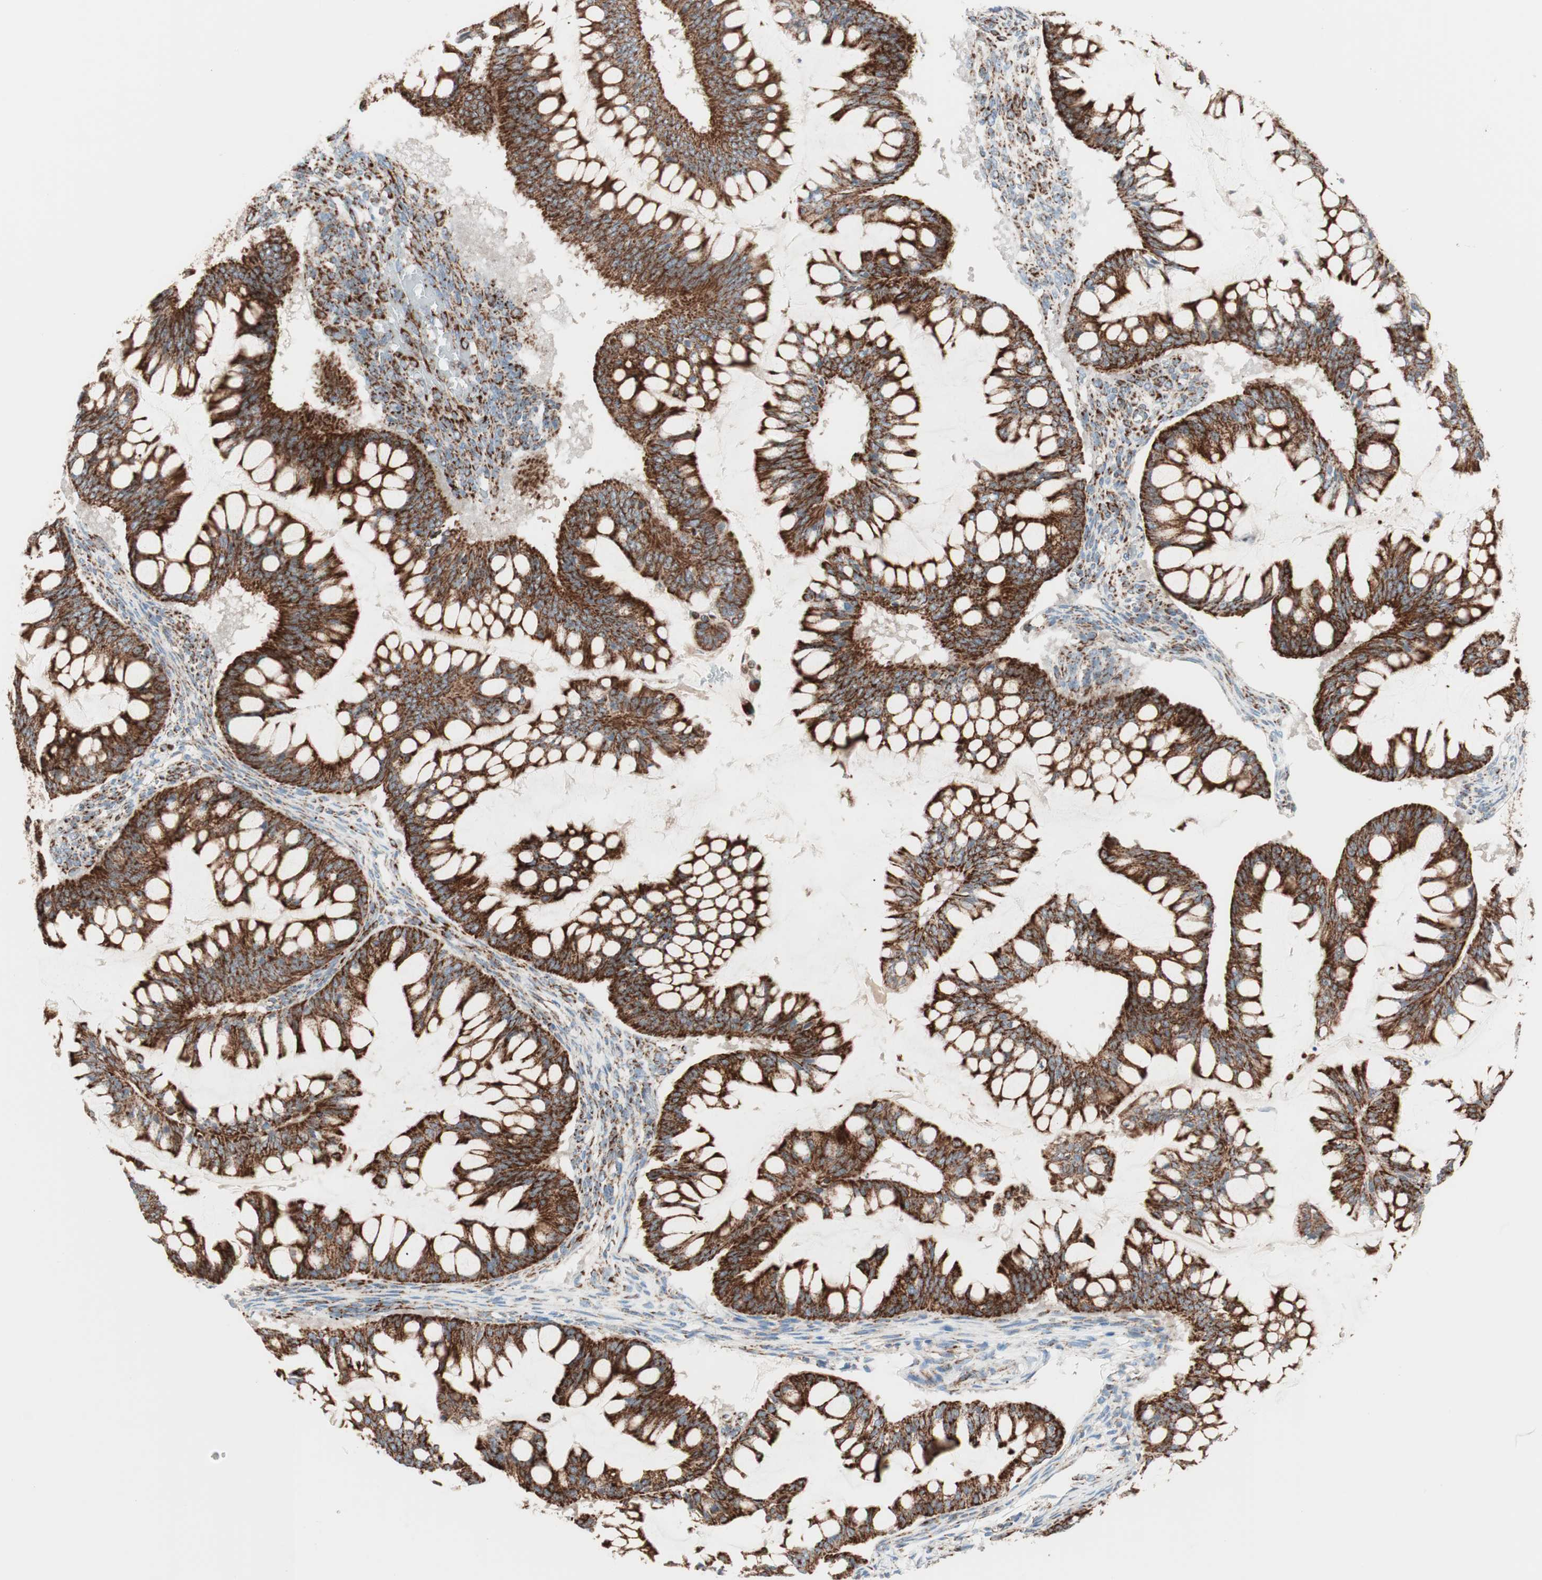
{"staining": {"intensity": "strong", "quantity": ">75%", "location": "cytoplasmic/membranous"}, "tissue": "ovarian cancer", "cell_type": "Tumor cells", "image_type": "cancer", "snomed": [{"axis": "morphology", "description": "Cystadenocarcinoma, mucinous, NOS"}, {"axis": "topography", "description": "Ovary"}], "caption": "Mucinous cystadenocarcinoma (ovarian) tissue demonstrates strong cytoplasmic/membranous expression in about >75% of tumor cells Nuclei are stained in blue.", "gene": "TOMM20", "patient": {"sex": "female", "age": 73}}